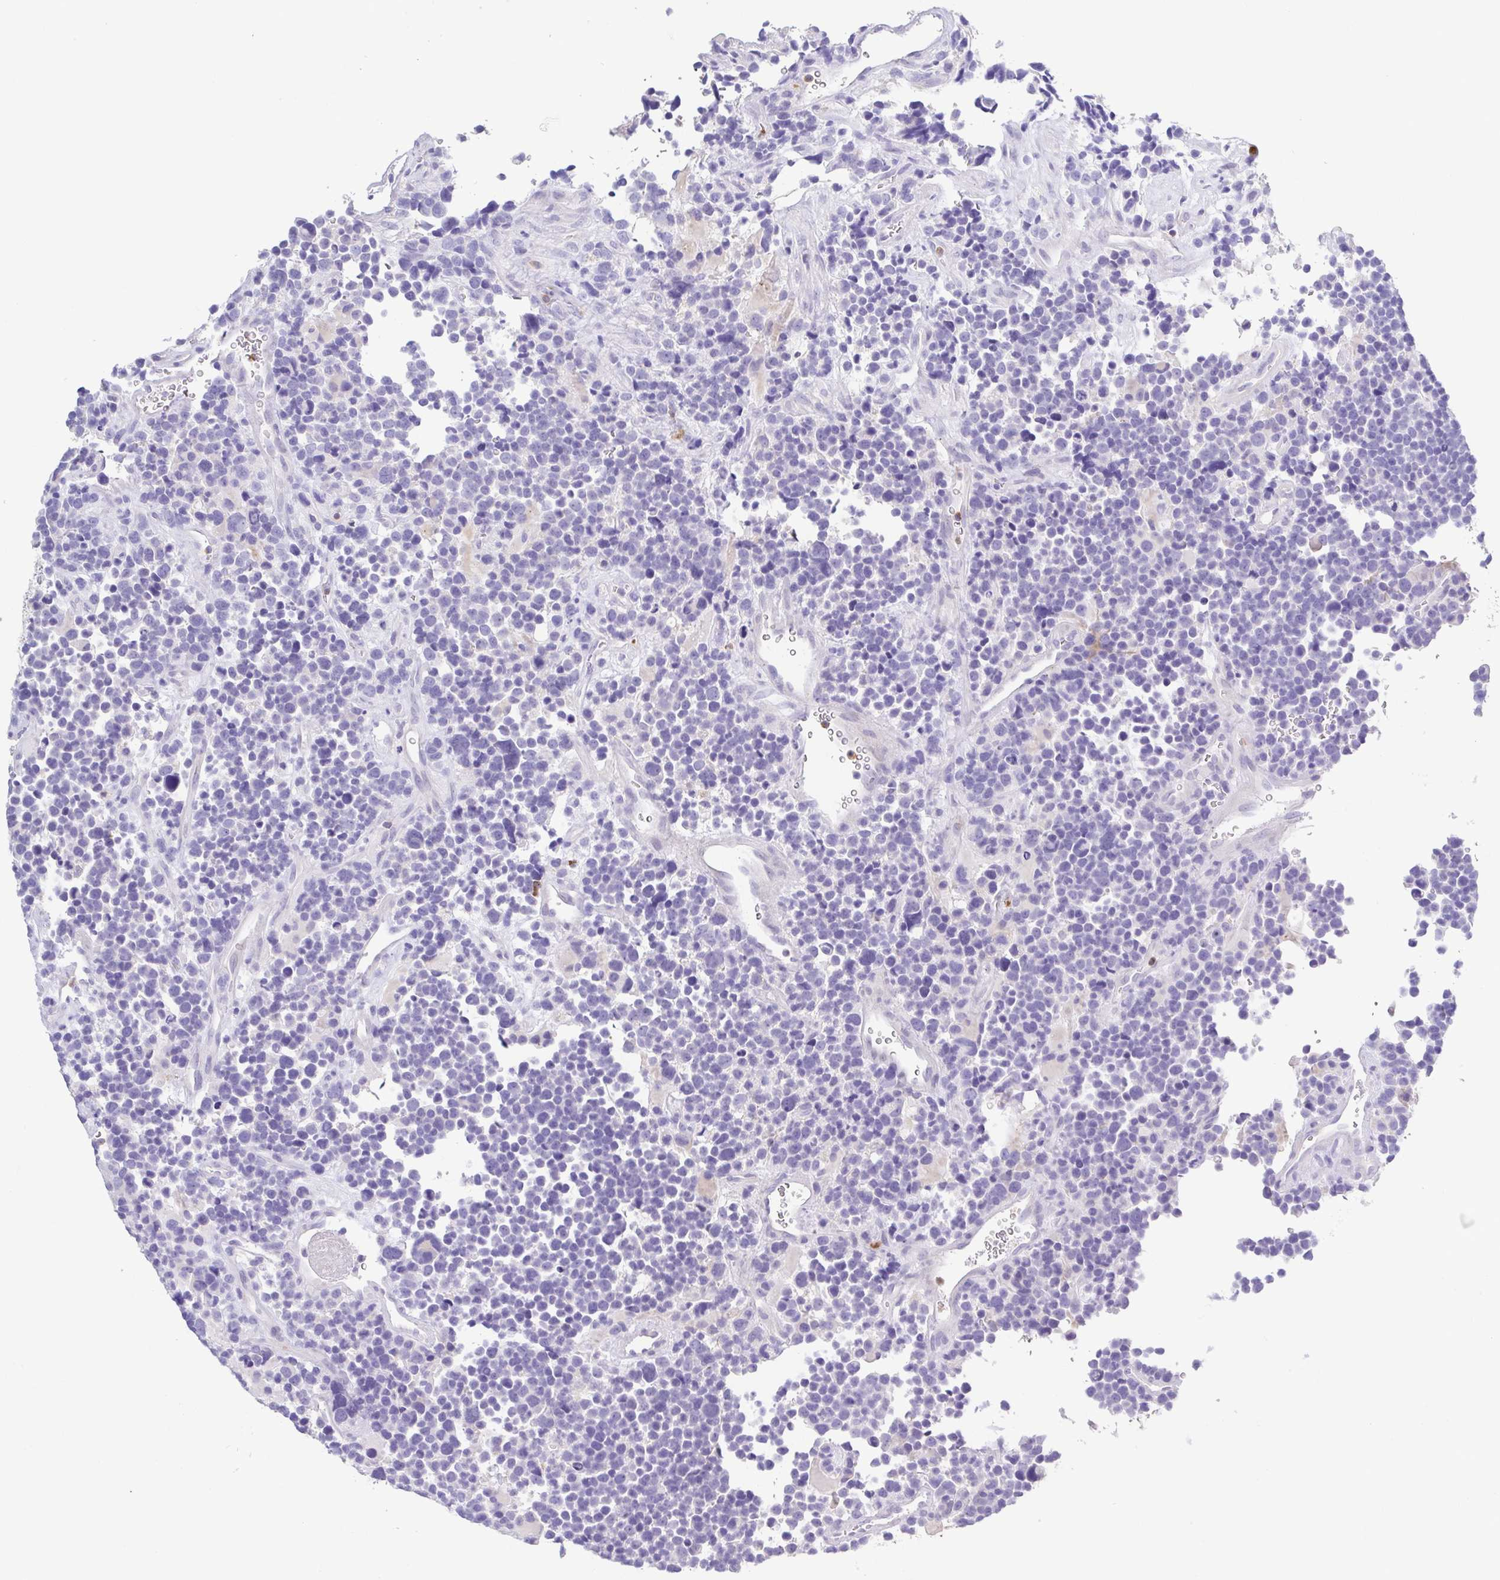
{"staining": {"intensity": "negative", "quantity": "none", "location": "none"}, "tissue": "glioma", "cell_type": "Tumor cells", "image_type": "cancer", "snomed": [{"axis": "morphology", "description": "Glioma, malignant, High grade"}, {"axis": "topography", "description": "Brain"}], "caption": "A photomicrograph of human glioma is negative for staining in tumor cells.", "gene": "PGLYRP1", "patient": {"sex": "male", "age": 33}}